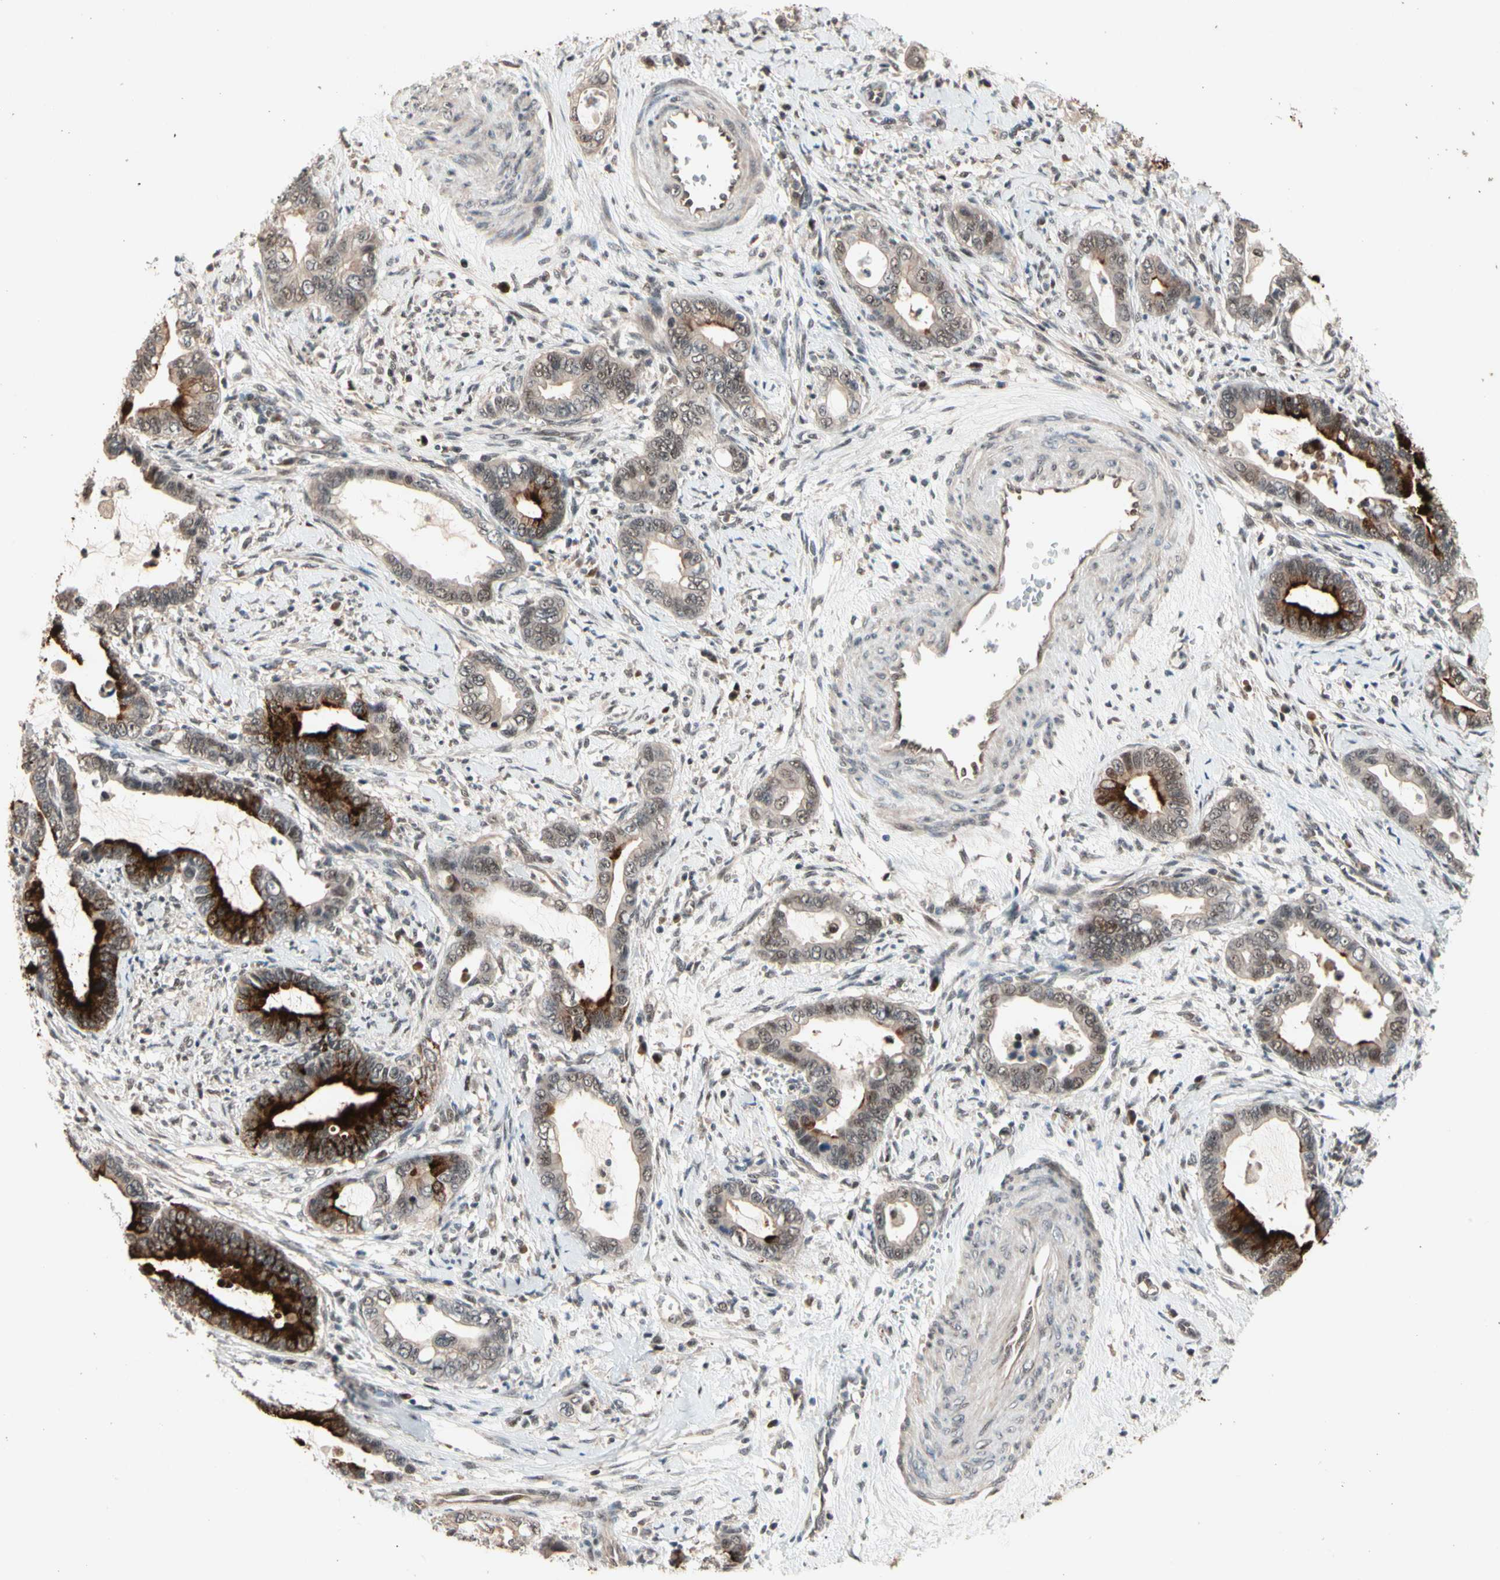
{"staining": {"intensity": "strong", "quantity": "25%-75%", "location": "cytoplasmic/membranous"}, "tissue": "cervical cancer", "cell_type": "Tumor cells", "image_type": "cancer", "snomed": [{"axis": "morphology", "description": "Adenocarcinoma, NOS"}, {"axis": "topography", "description": "Cervix"}], "caption": "This histopathology image displays immunohistochemistry (IHC) staining of cervical cancer, with high strong cytoplasmic/membranous staining in approximately 25%-75% of tumor cells.", "gene": "NGEF", "patient": {"sex": "female", "age": 44}}